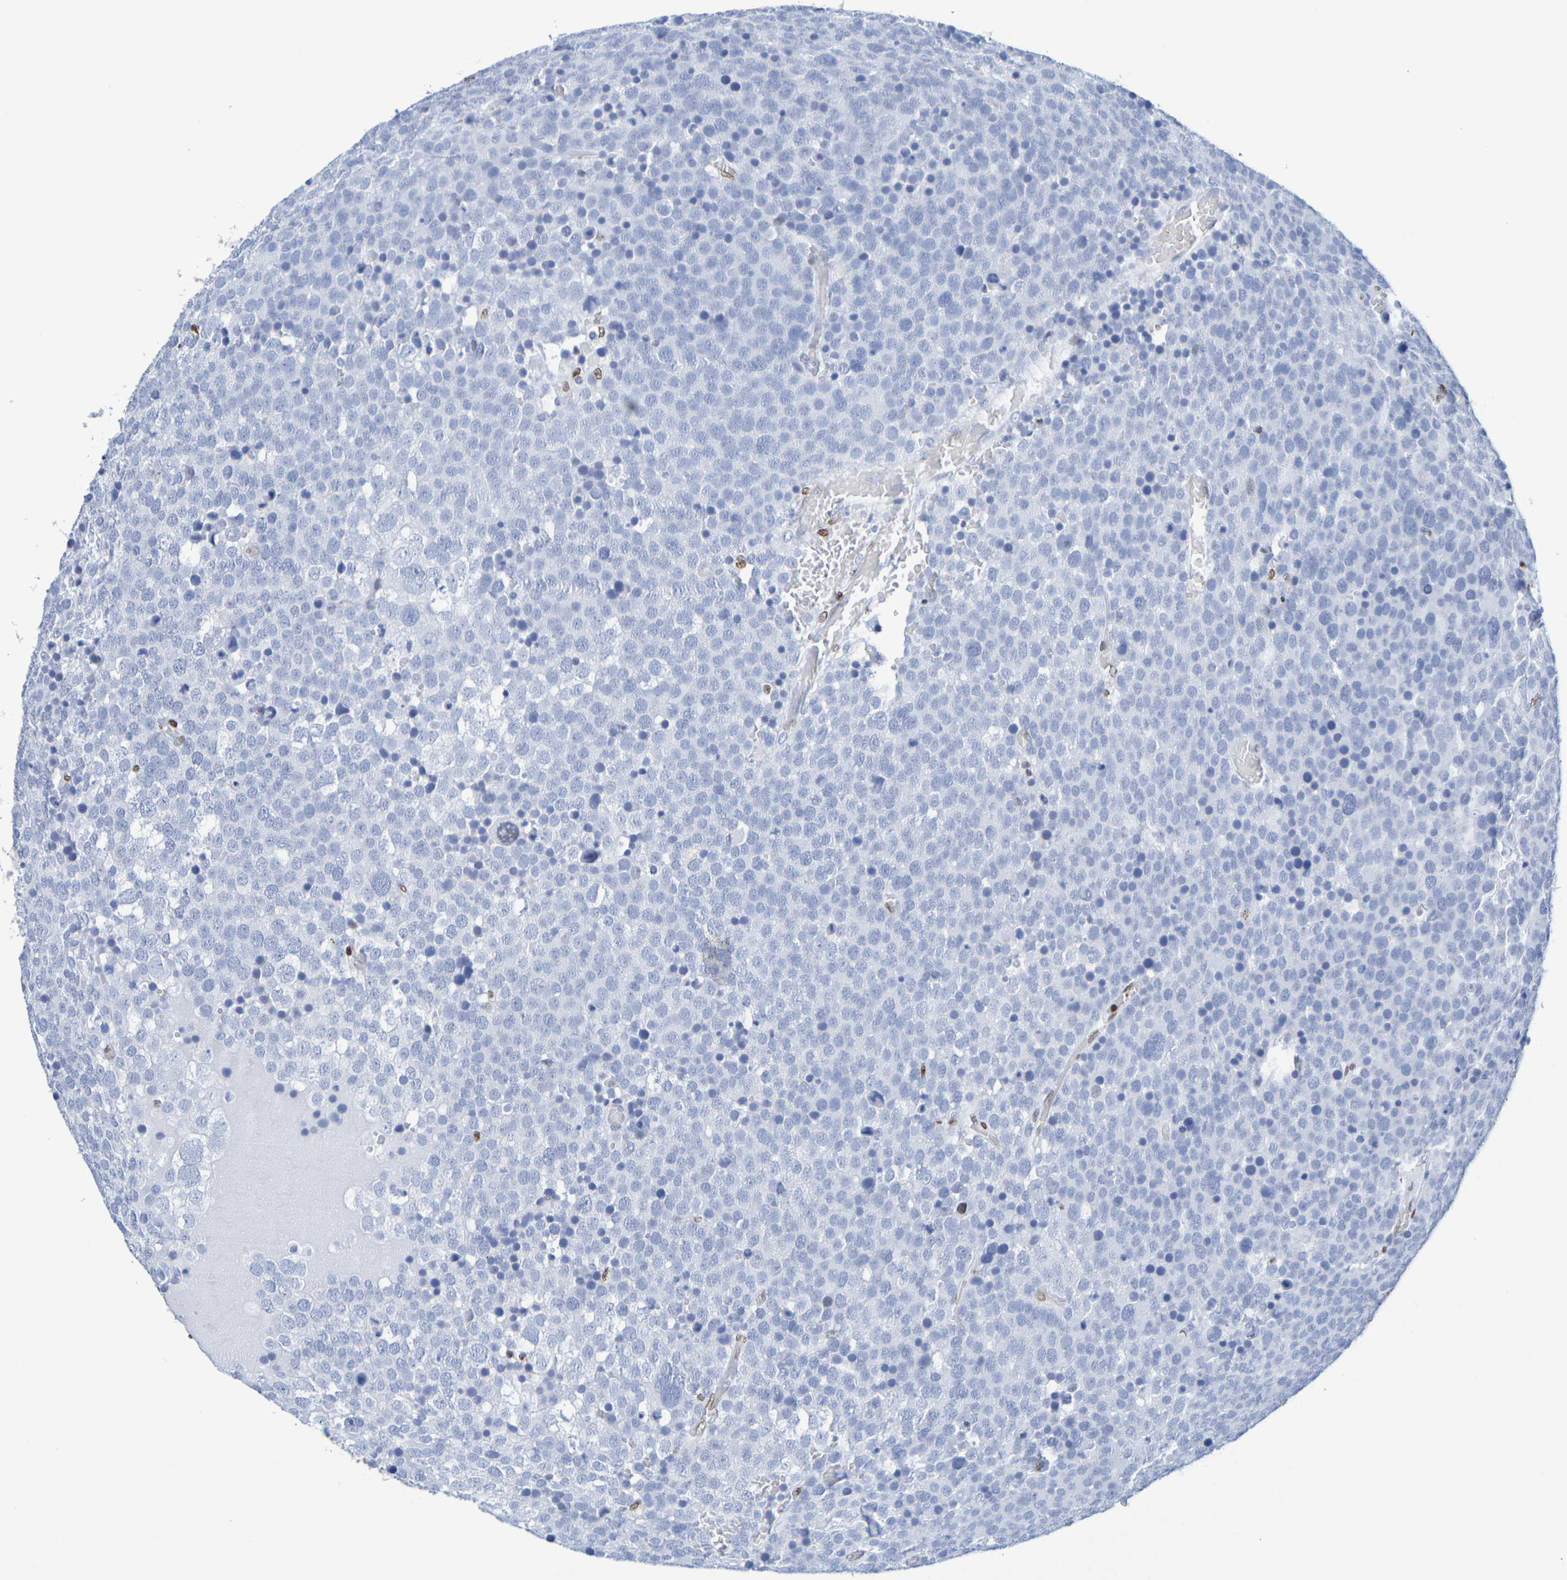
{"staining": {"intensity": "negative", "quantity": "none", "location": "none"}, "tissue": "testis cancer", "cell_type": "Tumor cells", "image_type": "cancer", "snomed": [{"axis": "morphology", "description": "Seminoma, NOS"}, {"axis": "topography", "description": "Testis"}], "caption": "A high-resolution image shows IHC staining of testis seminoma, which reveals no significant staining in tumor cells. (Brightfield microscopy of DAB (3,3'-diaminobenzidine) immunohistochemistry (IHC) at high magnification).", "gene": "H1-5", "patient": {"sex": "male", "age": 71}}